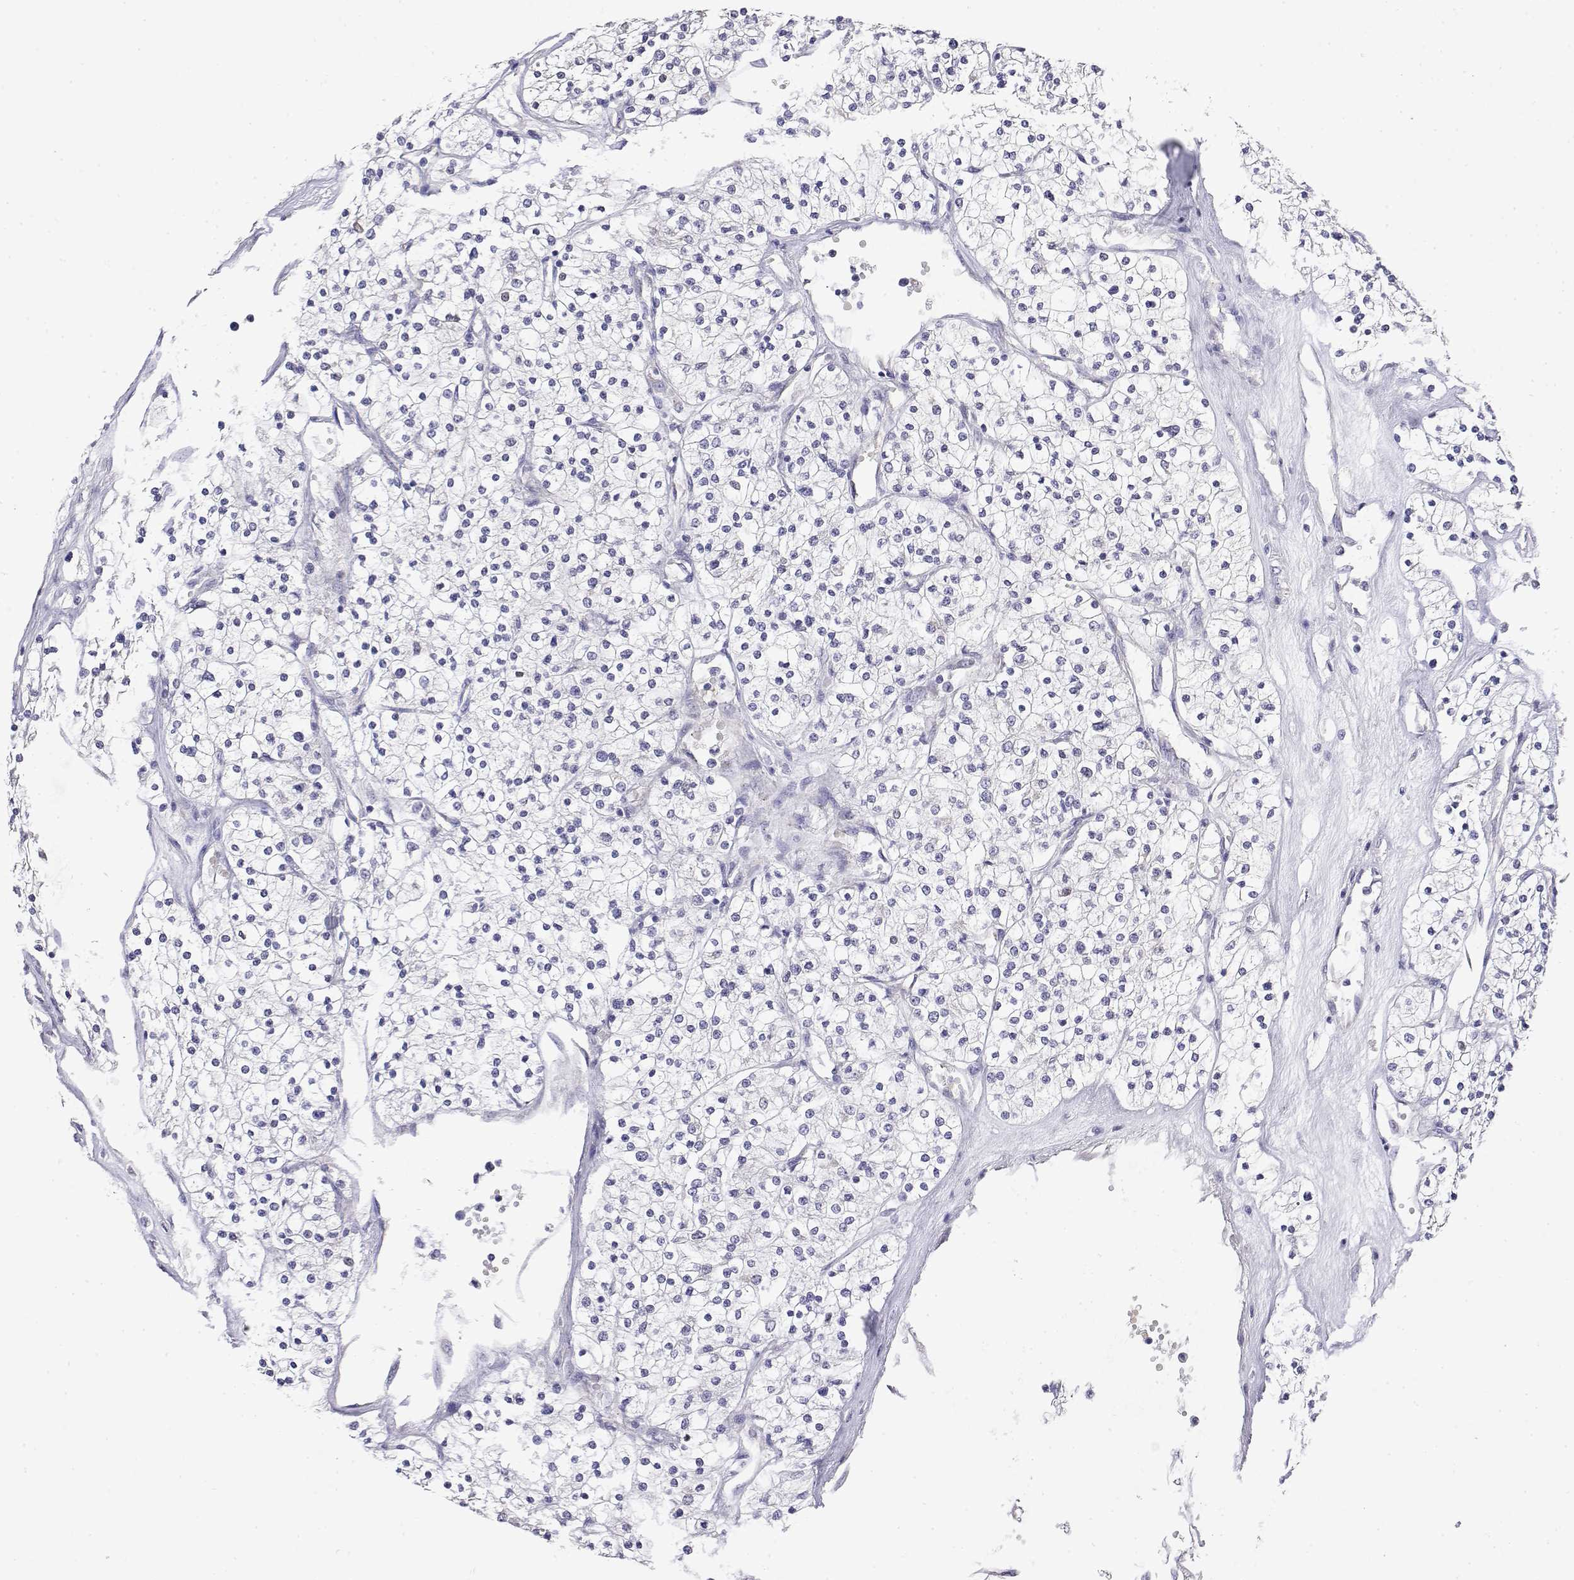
{"staining": {"intensity": "negative", "quantity": "none", "location": "none"}, "tissue": "renal cancer", "cell_type": "Tumor cells", "image_type": "cancer", "snomed": [{"axis": "morphology", "description": "Adenocarcinoma, NOS"}, {"axis": "topography", "description": "Kidney"}], "caption": "DAB (3,3'-diaminobenzidine) immunohistochemical staining of renal cancer (adenocarcinoma) demonstrates no significant positivity in tumor cells. (Brightfield microscopy of DAB (3,3'-diaminobenzidine) IHC at high magnification).", "gene": "LY6D", "patient": {"sex": "male", "age": 80}}